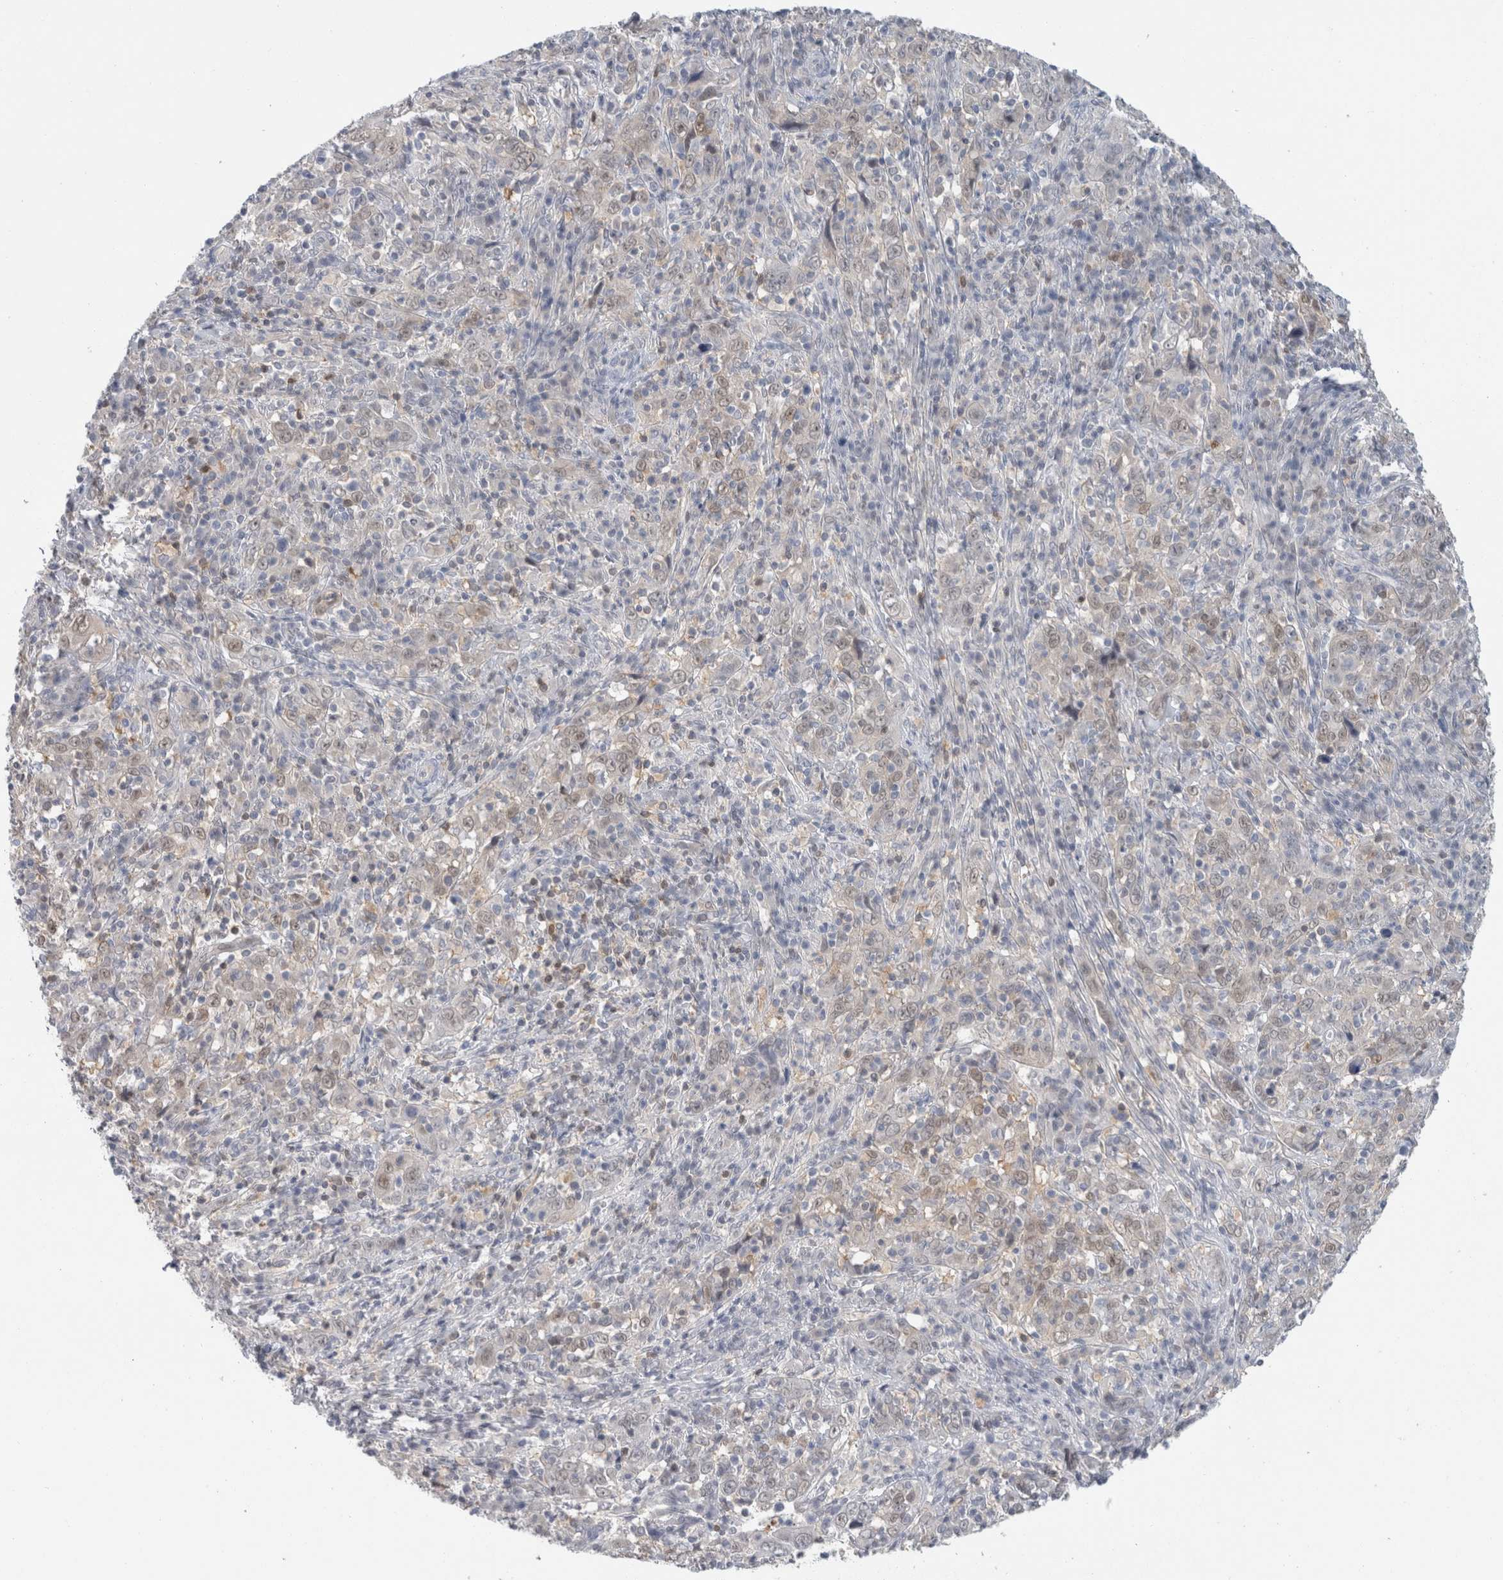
{"staining": {"intensity": "weak", "quantity": "<25%", "location": "cytoplasmic/membranous"}, "tissue": "cervical cancer", "cell_type": "Tumor cells", "image_type": "cancer", "snomed": [{"axis": "morphology", "description": "Squamous cell carcinoma, NOS"}, {"axis": "topography", "description": "Cervix"}], "caption": "IHC micrograph of human cervical cancer stained for a protein (brown), which exhibits no staining in tumor cells.", "gene": "CASP6", "patient": {"sex": "female", "age": 46}}